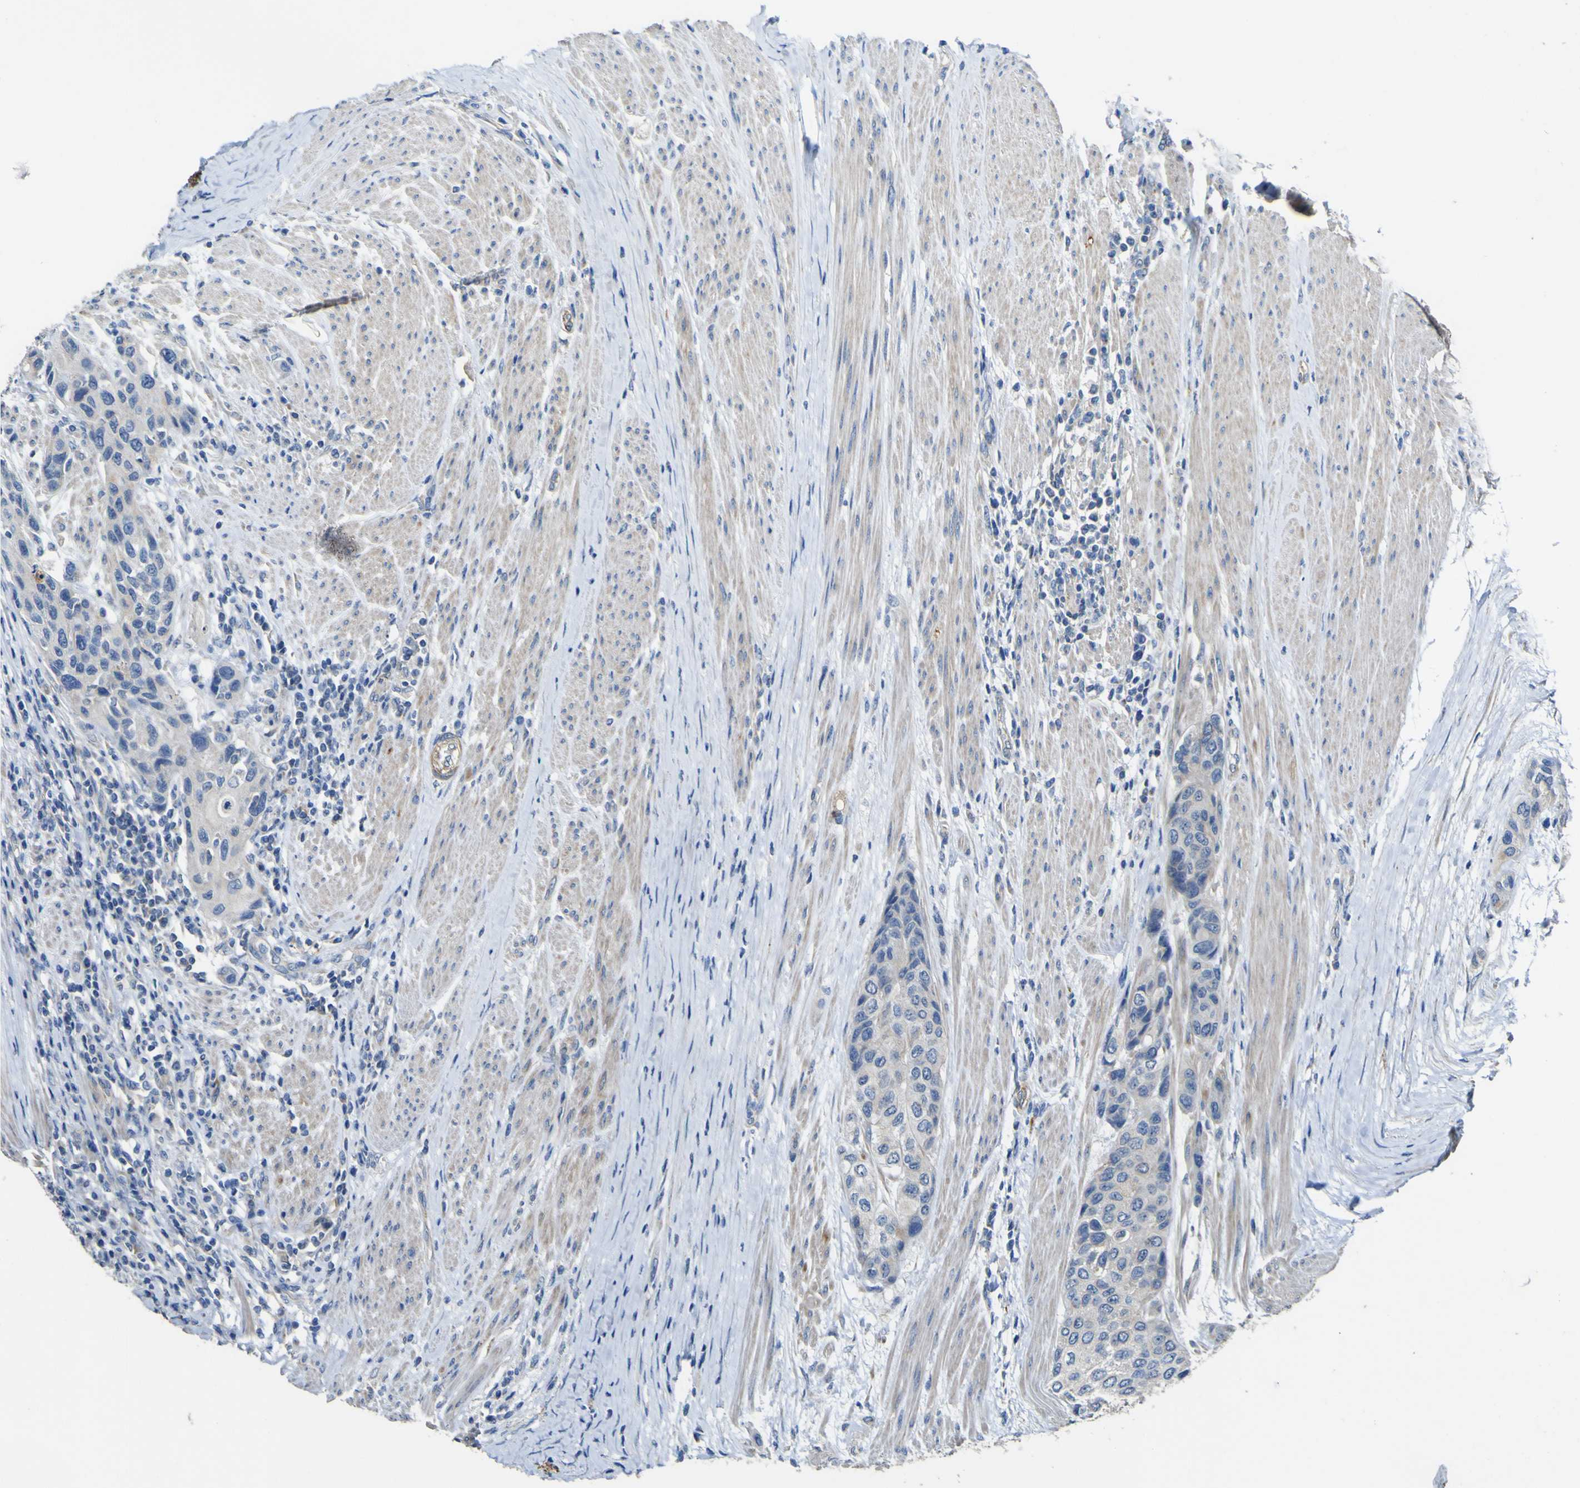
{"staining": {"intensity": "negative", "quantity": "none", "location": "none"}, "tissue": "urothelial cancer", "cell_type": "Tumor cells", "image_type": "cancer", "snomed": [{"axis": "morphology", "description": "Urothelial carcinoma, High grade"}, {"axis": "topography", "description": "Urinary bladder"}], "caption": "An image of human urothelial cancer is negative for staining in tumor cells.", "gene": "ALDH18A1", "patient": {"sex": "female", "age": 56}}